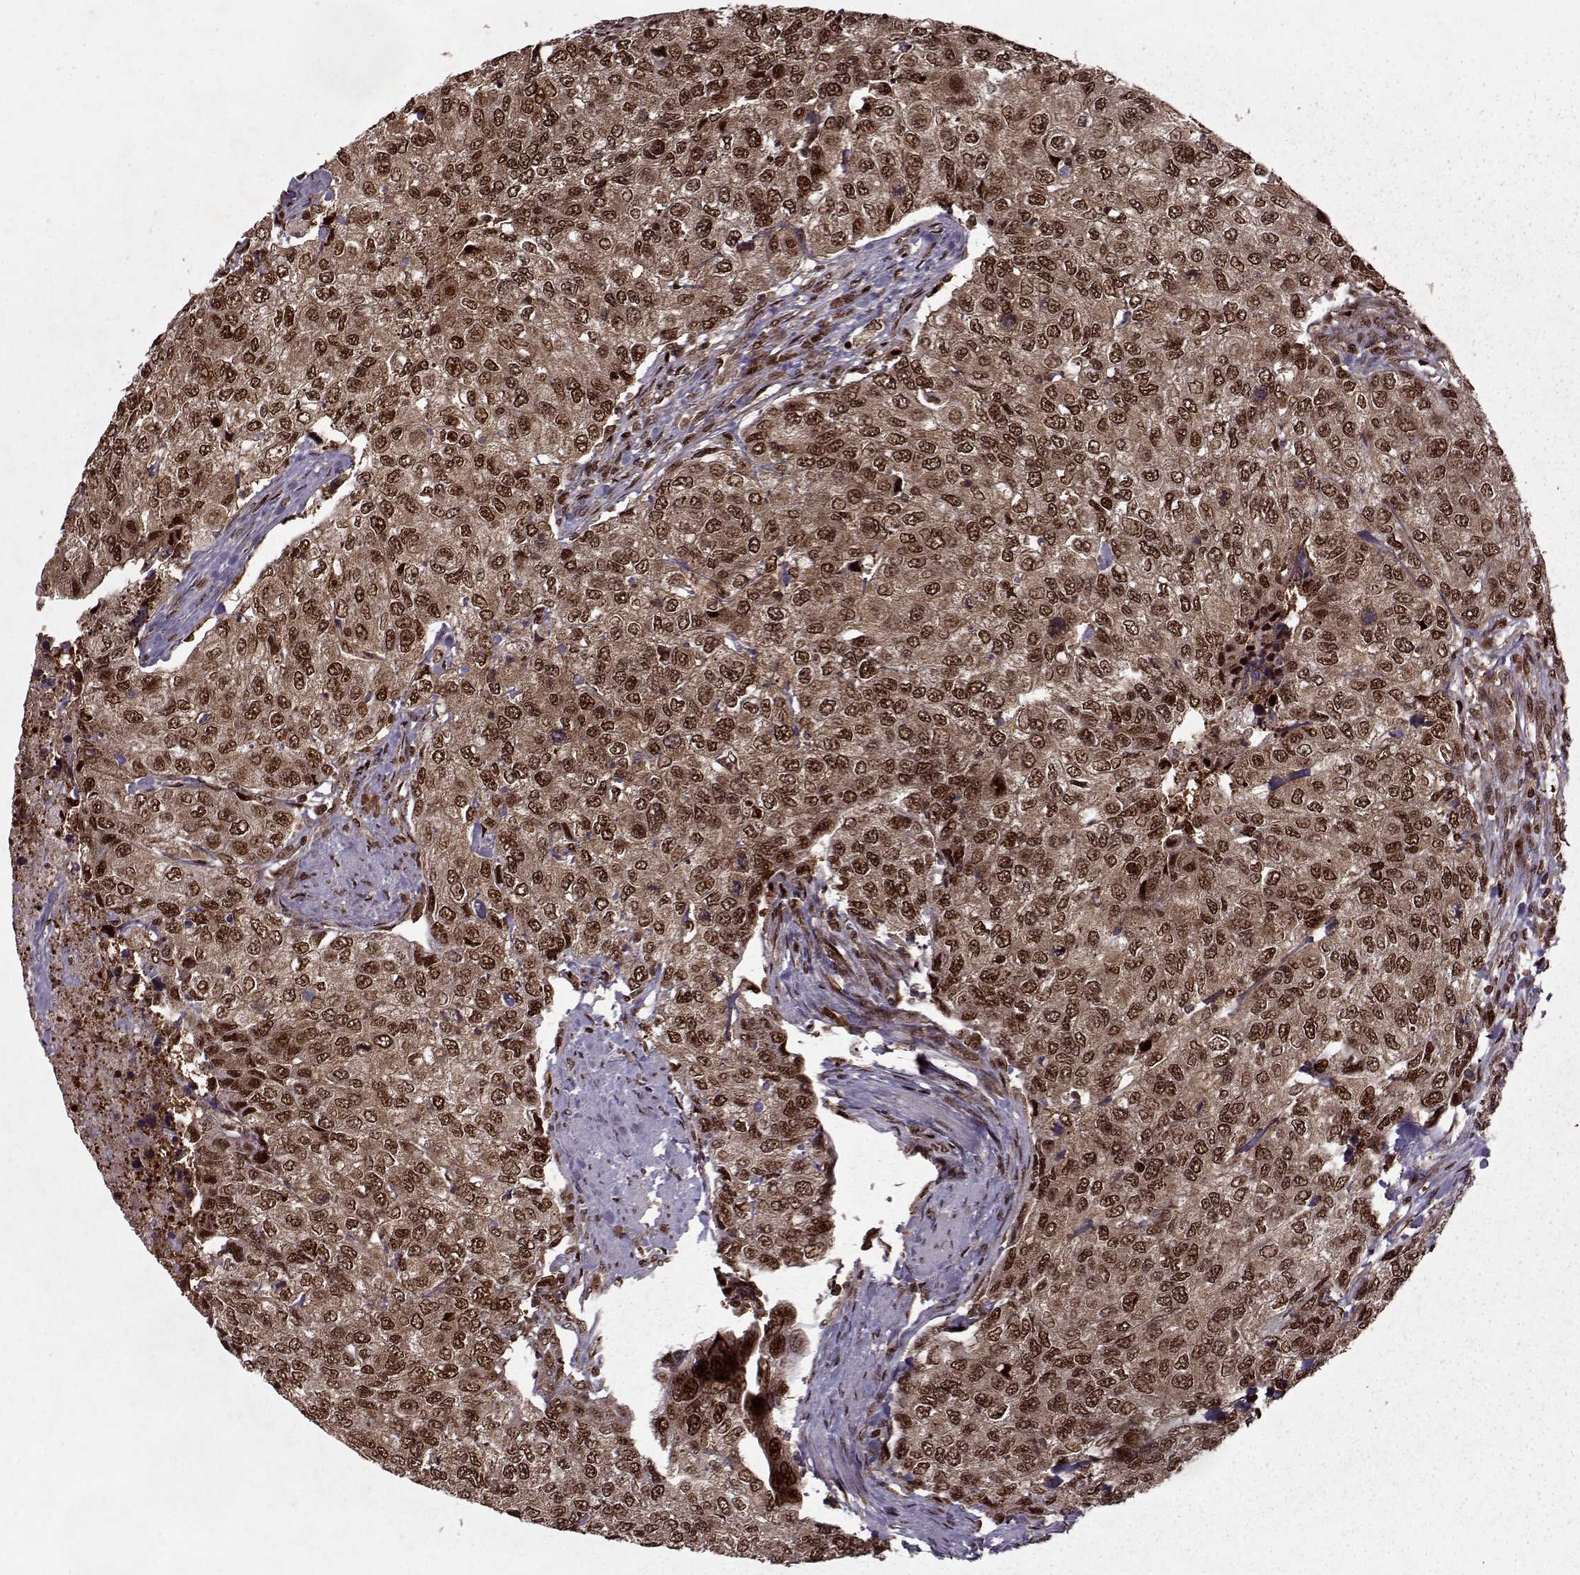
{"staining": {"intensity": "strong", "quantity": ">75%", "location": "cytoplasmic/membranous,nuclear"}, "tissue": "urothelial cancer", "cell_type": "Tumor cells", "image_type": "cancer", "snomed": [{"axis": "morphology", "description": "Urothelial carcinoma, High grade"}, {"axis": "topography", "description": "Urinary bladder"}], "caption": "IHC micrograph of urothelial carcinoma (high-grade) stained for a protein (brown), which demonstrates high levels of strong cytoplasmic/membranous and nuclear expression in about >75% of tumor cells.", "gene": "PSMA7", "patient": {"sex": "female", "age": 78}}